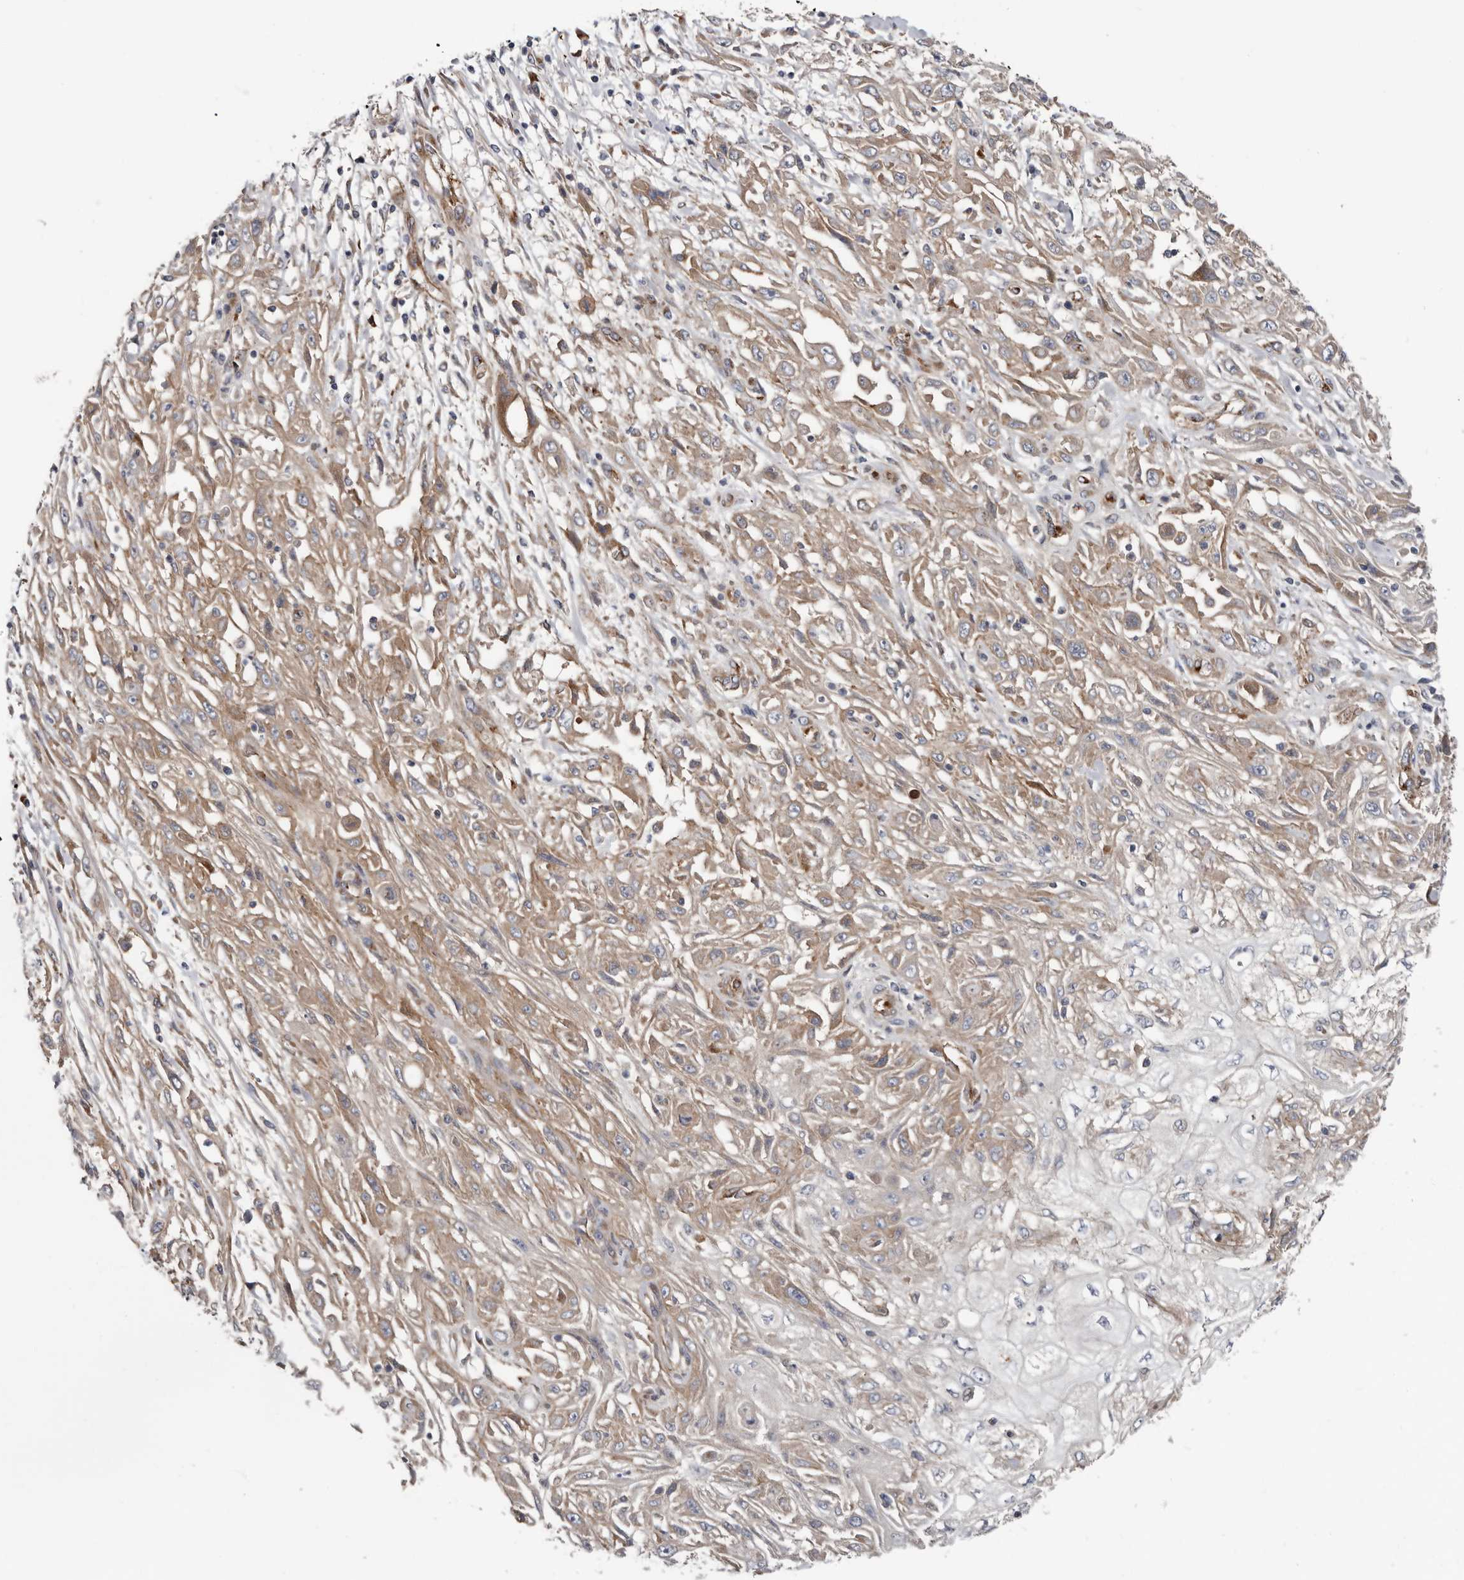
{"staining": {"intensity": "moderate", "quantity": ">75%", "location": "cytoplasmic/membranous"}, "tissue": "skin cancer", "cell_type": "Tumor cells", "image_type": "cancer", "snomed": [{"axis": "morphology", "description": "Squamous cell carcinoma, NOS"}, {"axis": "morphology", "description": "Squamous cell carcinoma, metastatic, NOS"}, {"axis": "topography", "description": "Skin"}, {"axis": "topography", "description": "Lymph node"}], "caption": "Immunohistochemistry (IHC) (DAB) staining of squamous cell carcinoma (skin) exhibits moderate cytoplasmic/membranous protein expression in approximately >75% of tumor cells.", "gene": "LUZP1", "patient": {"sex": "male", "age": 75}}